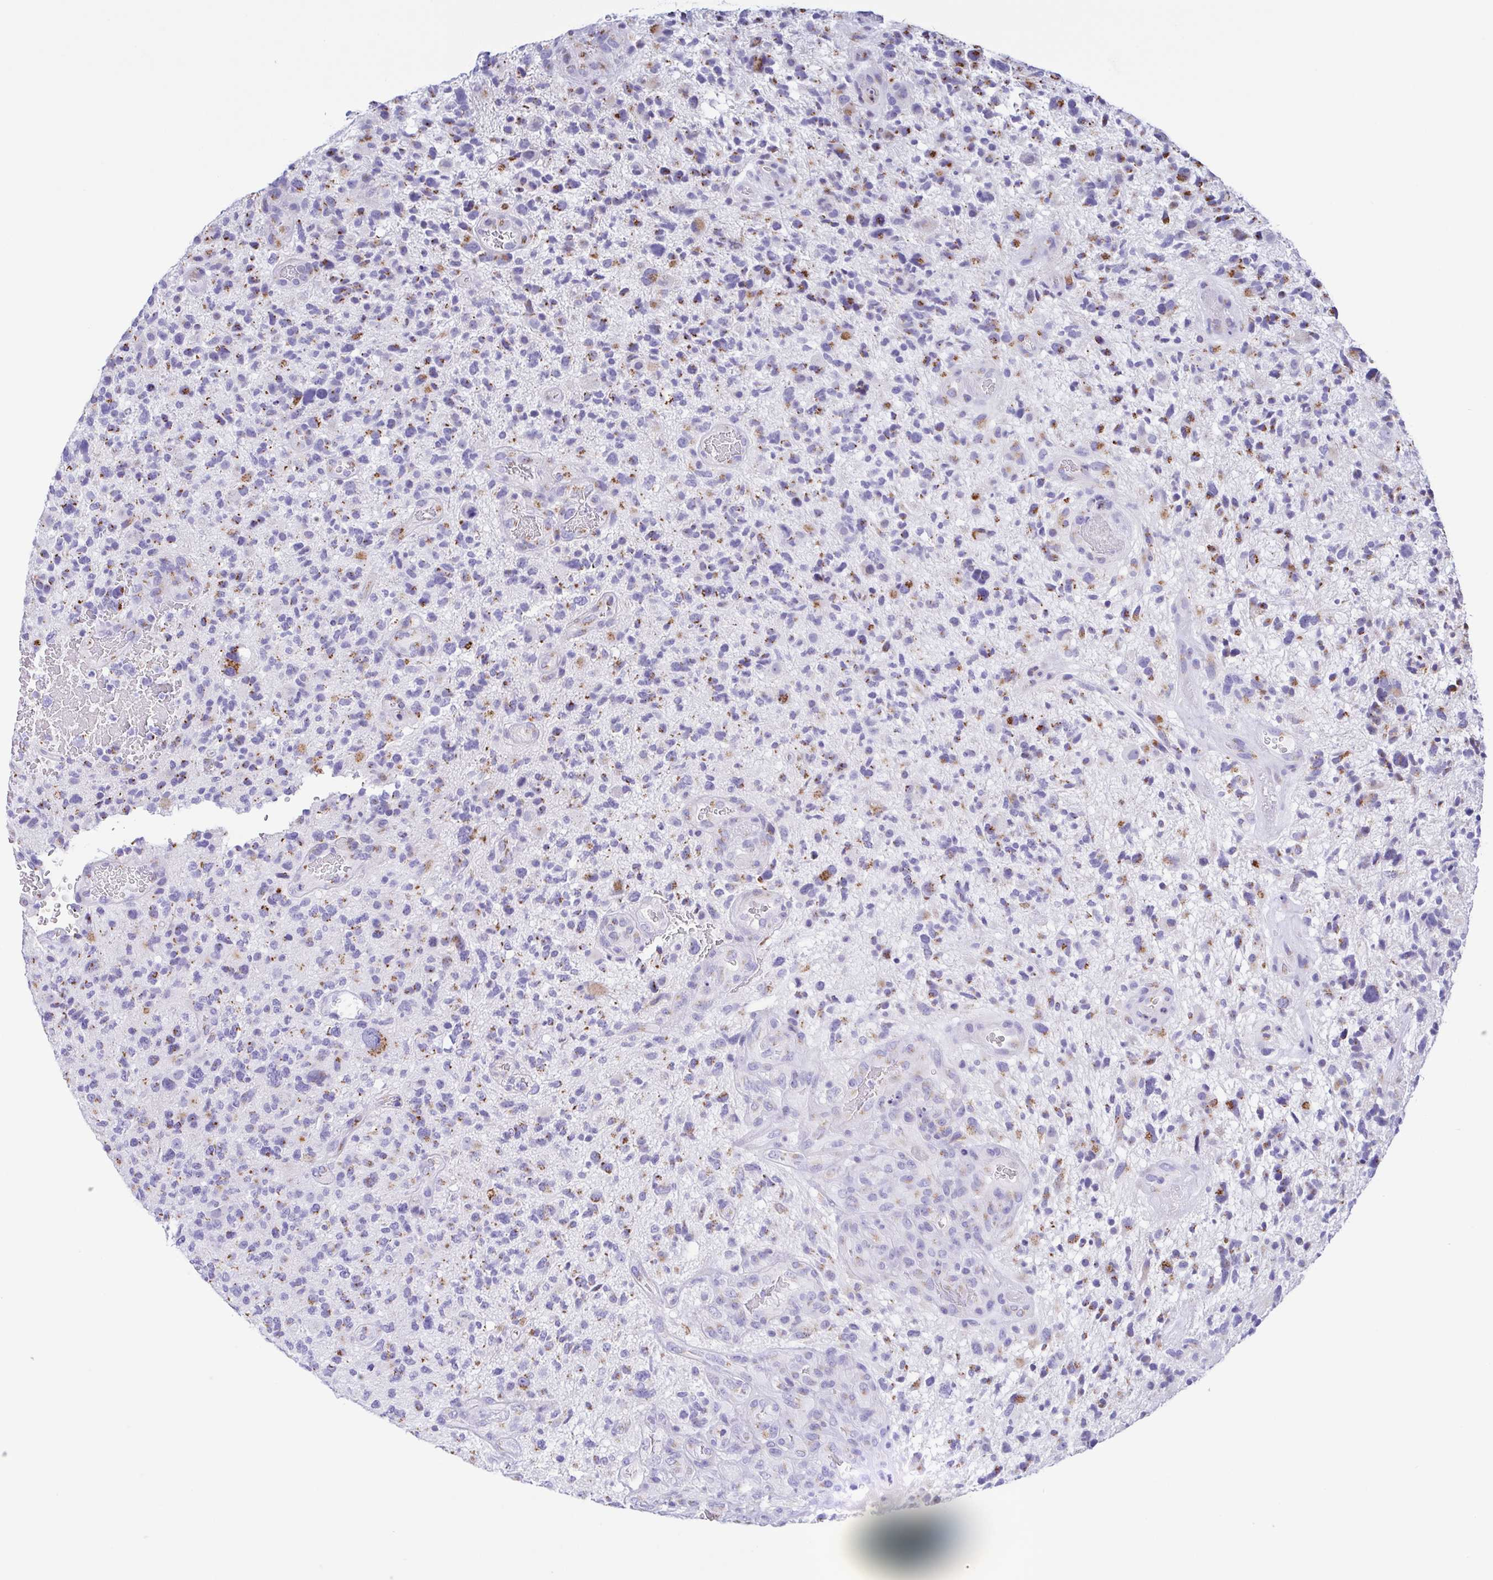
{"staining": {"intensity": "moderate", "quantity": "25%-75%", "location": "cytoplasmic/membranous"}, "tissue": "glioma", "cell_type": "Tumor cells", "image_type": "cancer", "snomed": [{"axis": "morphology", "description": "Glioma, malignant, High grade"}, {"axis": "topography", "description": "Brain"}], "caption": "Protein analysis of glioma tissue demonstrates moderate cytoplasmic/membranous expression in about 25%-75% of tumor cells. The staining was performed using DAB (3,3'-diaminobenzidine) to visualize the protein expression in brown, while the nuclei were stained in blue with hematoxylin (Magnification: 20x).", "gene": "SULT1B1", "patient": {"sex": "female", "age": 71}}